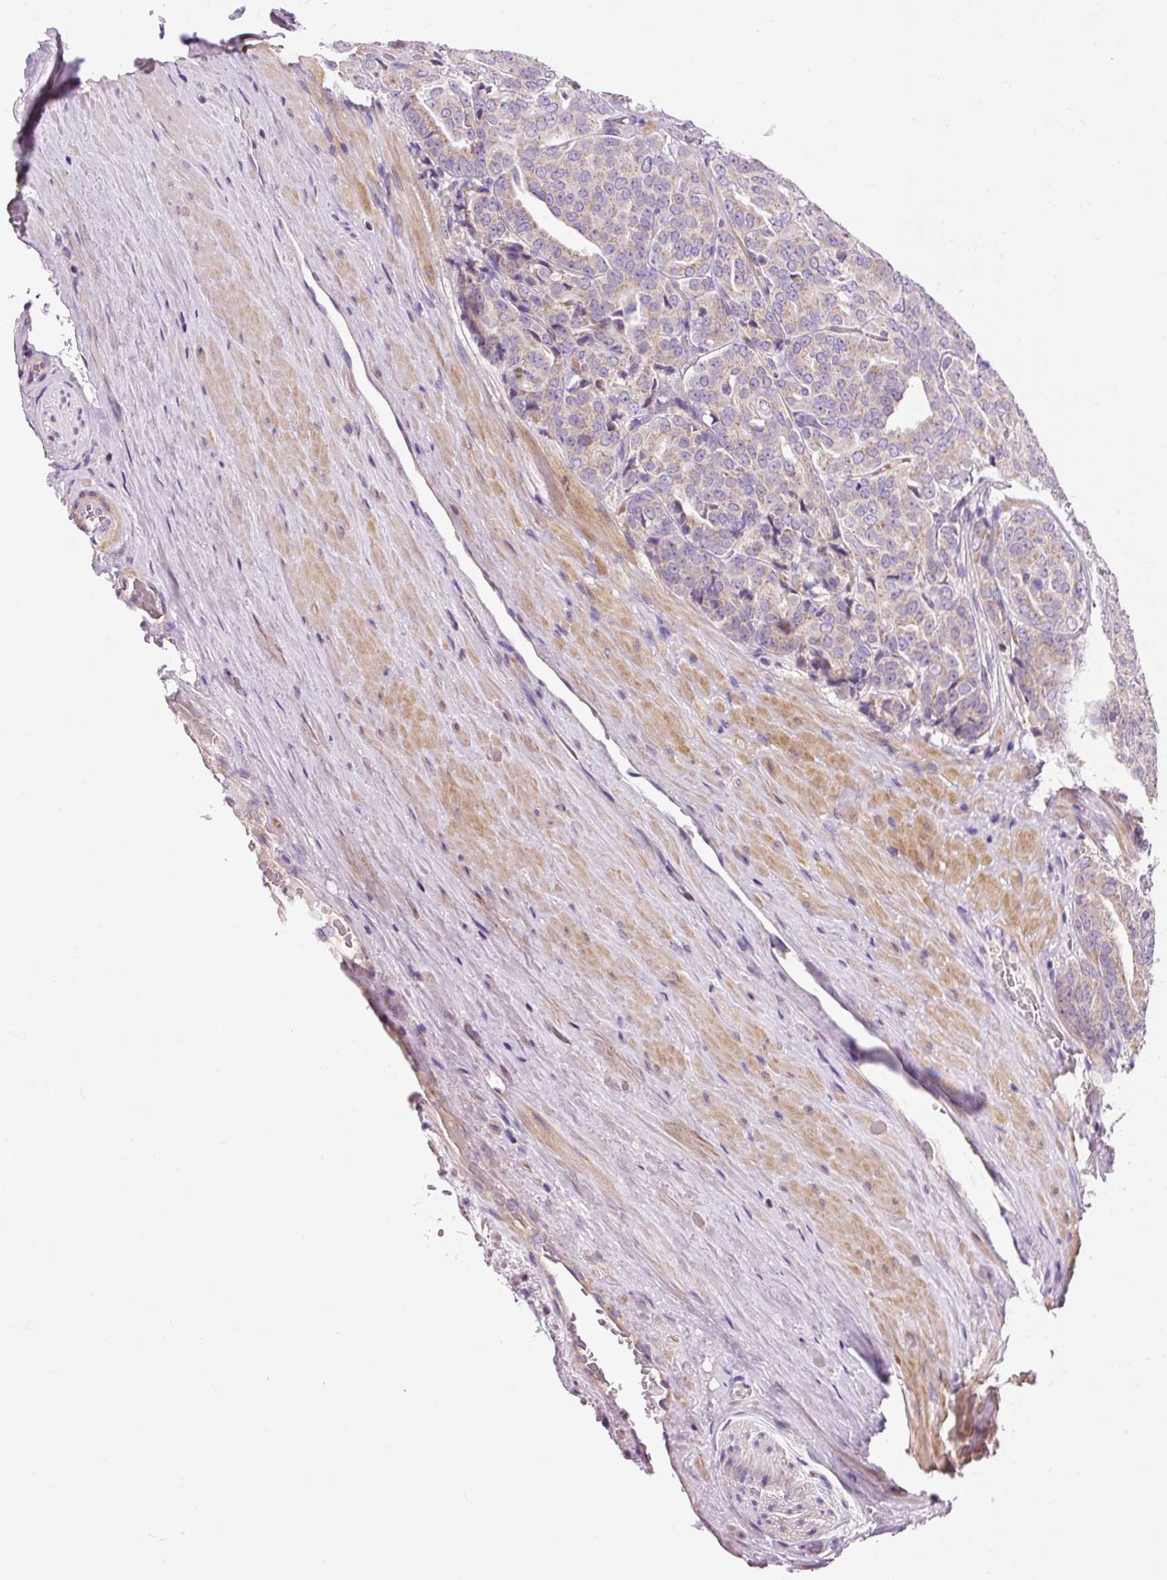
{"staining": {"intensity": "weak", "quantity": "<25%", "location": "cytoplasmic/membranous"}, "tissue": "prostate cancer", "cell_type": "Tumor cells", "image_type": "cancer", "snomed": [{"axis": "morphology", "description": "Adenocarcinoma, High grade"}, {"axis": "topography", "description": "Prostate"}], "caption": "Immunohistochemistry of prostate cancer (adenocarcinoma (high-grade)) exhibits no positivity in tumor cells. (Stains: DAB (3,3'-diaminobenzidine) immunohistochemistry (IHC) with hematoxylin counter stain, Microscopy: brightfield microscopy at high magnification).", "gene": "IMMT", "patient": {"sex": "male", "age": 68}}